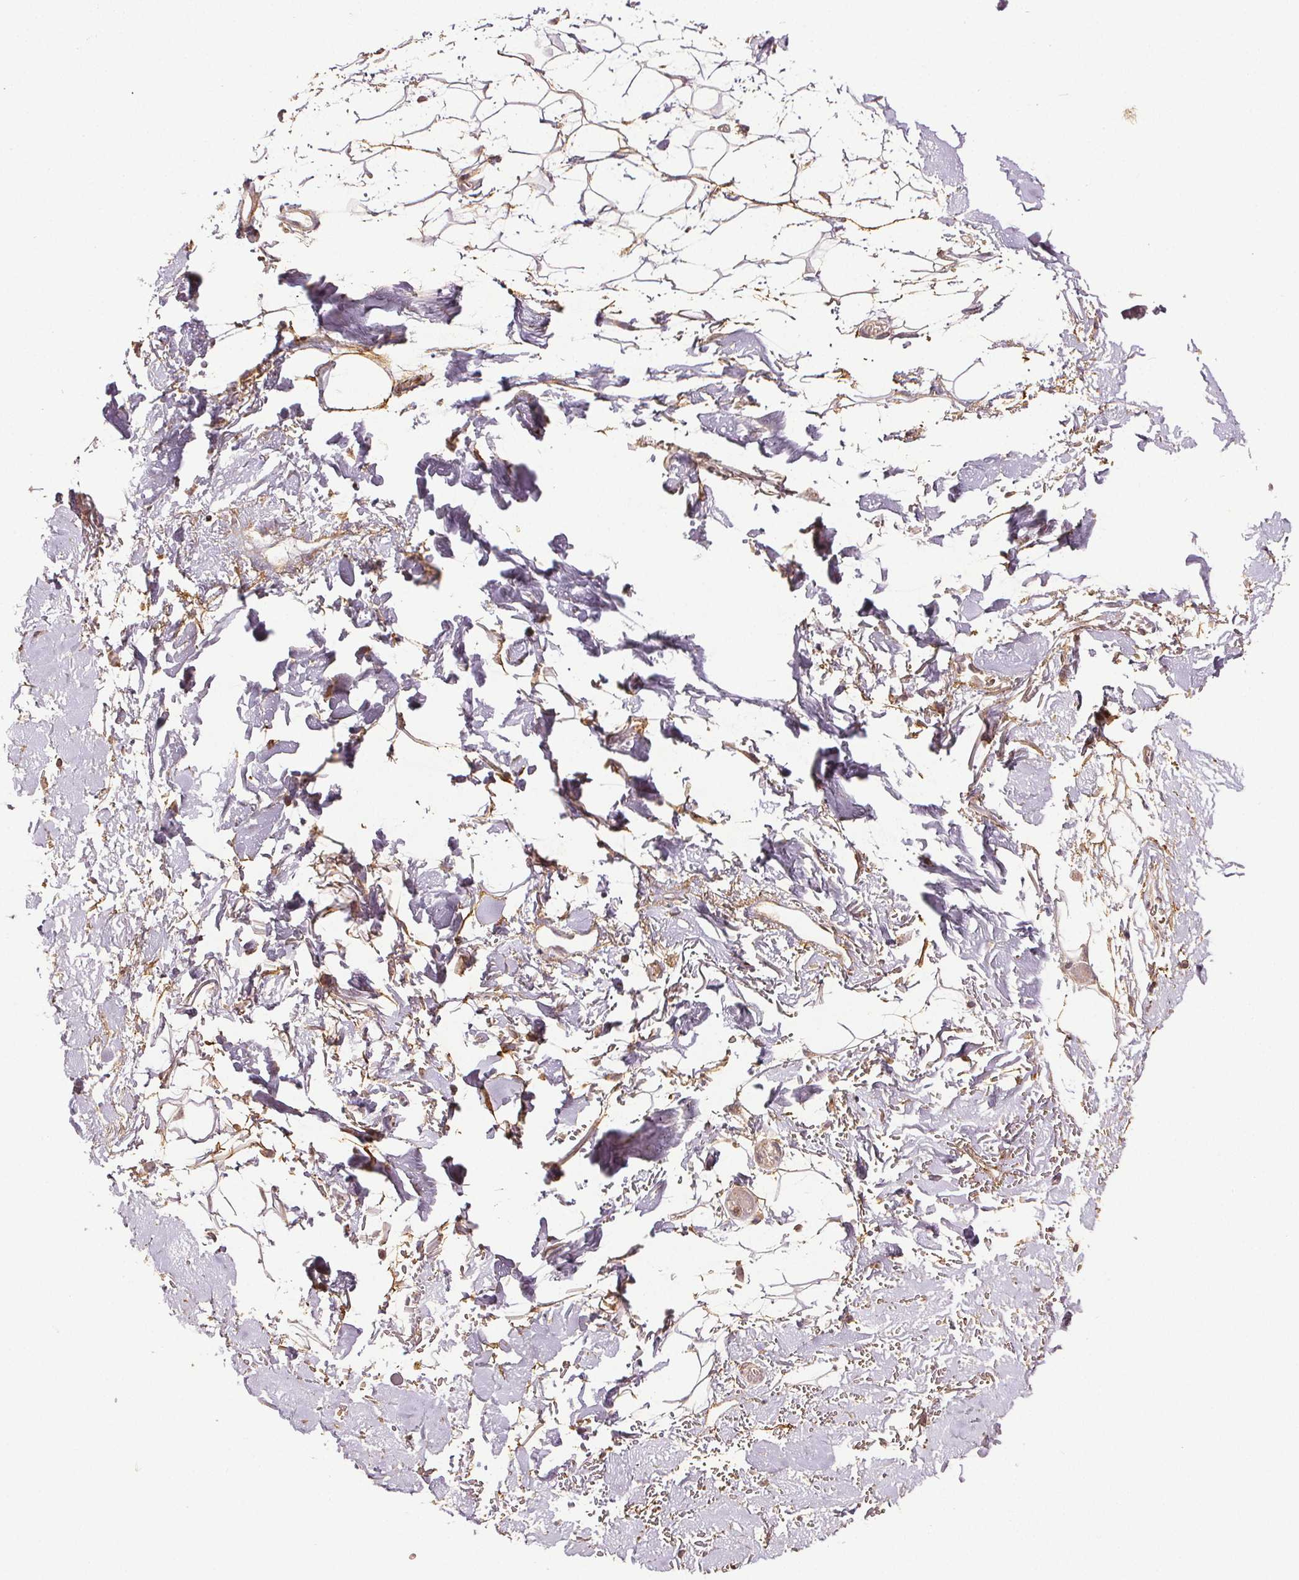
{"staining": {"intensity": "moderate", "quantity": "<25%", "location": "cytoplasmic/membranous"}, "tissue": "adipose tissue", "cell_type": "Adipocytes", "image_type": "normal", "snomed": [{"axis": "morphology", "description": "Normal tissue, NOS"}, {"axis": "topography", "description": "Anal"}, {"axis": "topography", "description": "Peripheral nerve tissue"}], "caption": "A photomicrograph of human adipose tissue stained for a protein shows moderate cytoplasmic/membranous brown staining in adipocytes.", "gene": "EPHB3", "patient": {"sex": "male", "age": 78}}